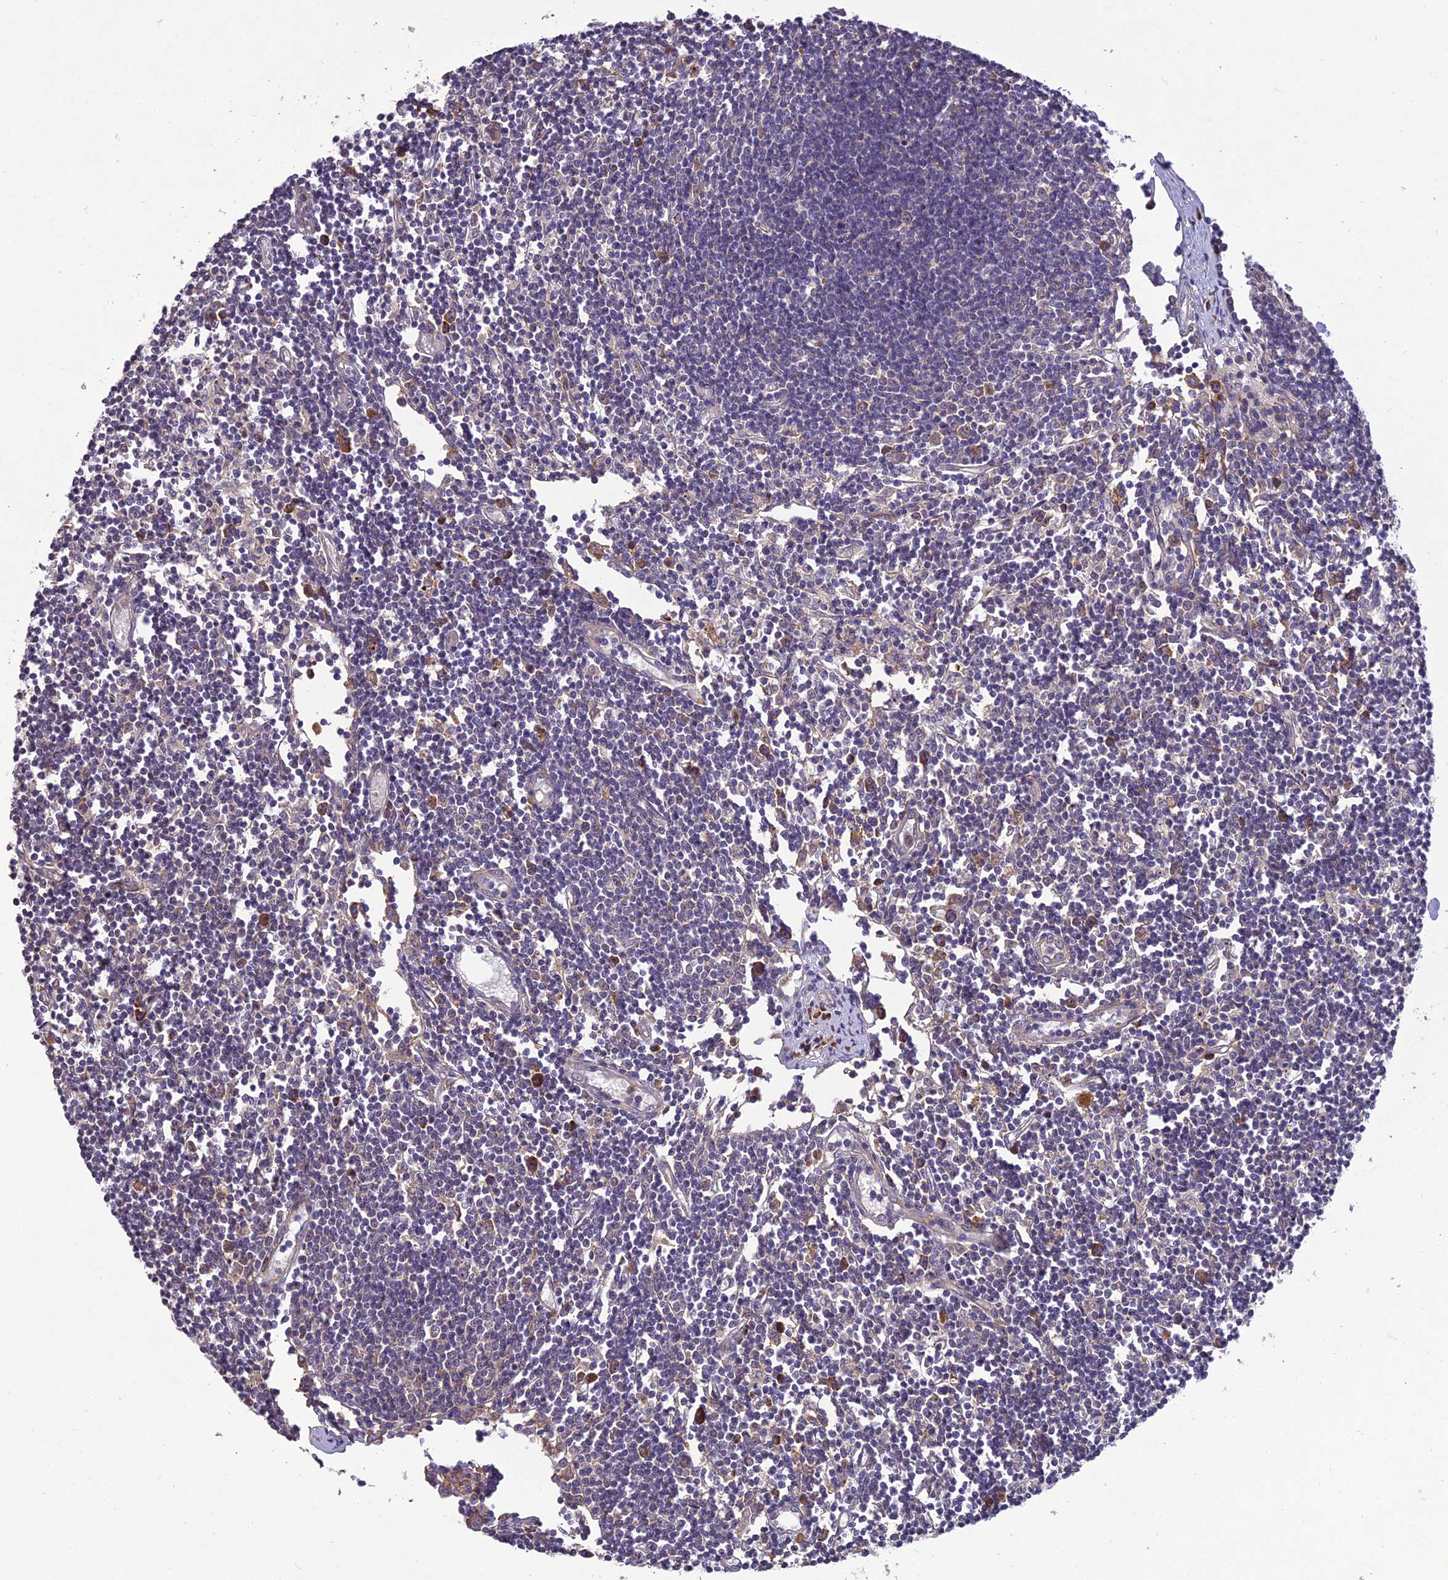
{"staining": {"intensity": "weak", "quantity": "<25%", "location": "cytoplasmic/membranous"}, "tissue": "lymph node", "cell_type": "Germinal center cells", "image_type": "normal", "snomed": [{"axis": "morphology", "description": "Normal tissue, NOS"}, {"axis": "topography", "description": "Lymph node"}], "caption": "Immunohistochemistry image of benign lymph node stained for a protein (brown), which exhibits no expression in germinal center cells. (DAB (3,3'-diaminobenzidine) immunohistochemistry (IHC) visualized using brightfield microscopy, high magnification).", "gene": "CENPL", "patient": {"sex": "female", "age": 11}}